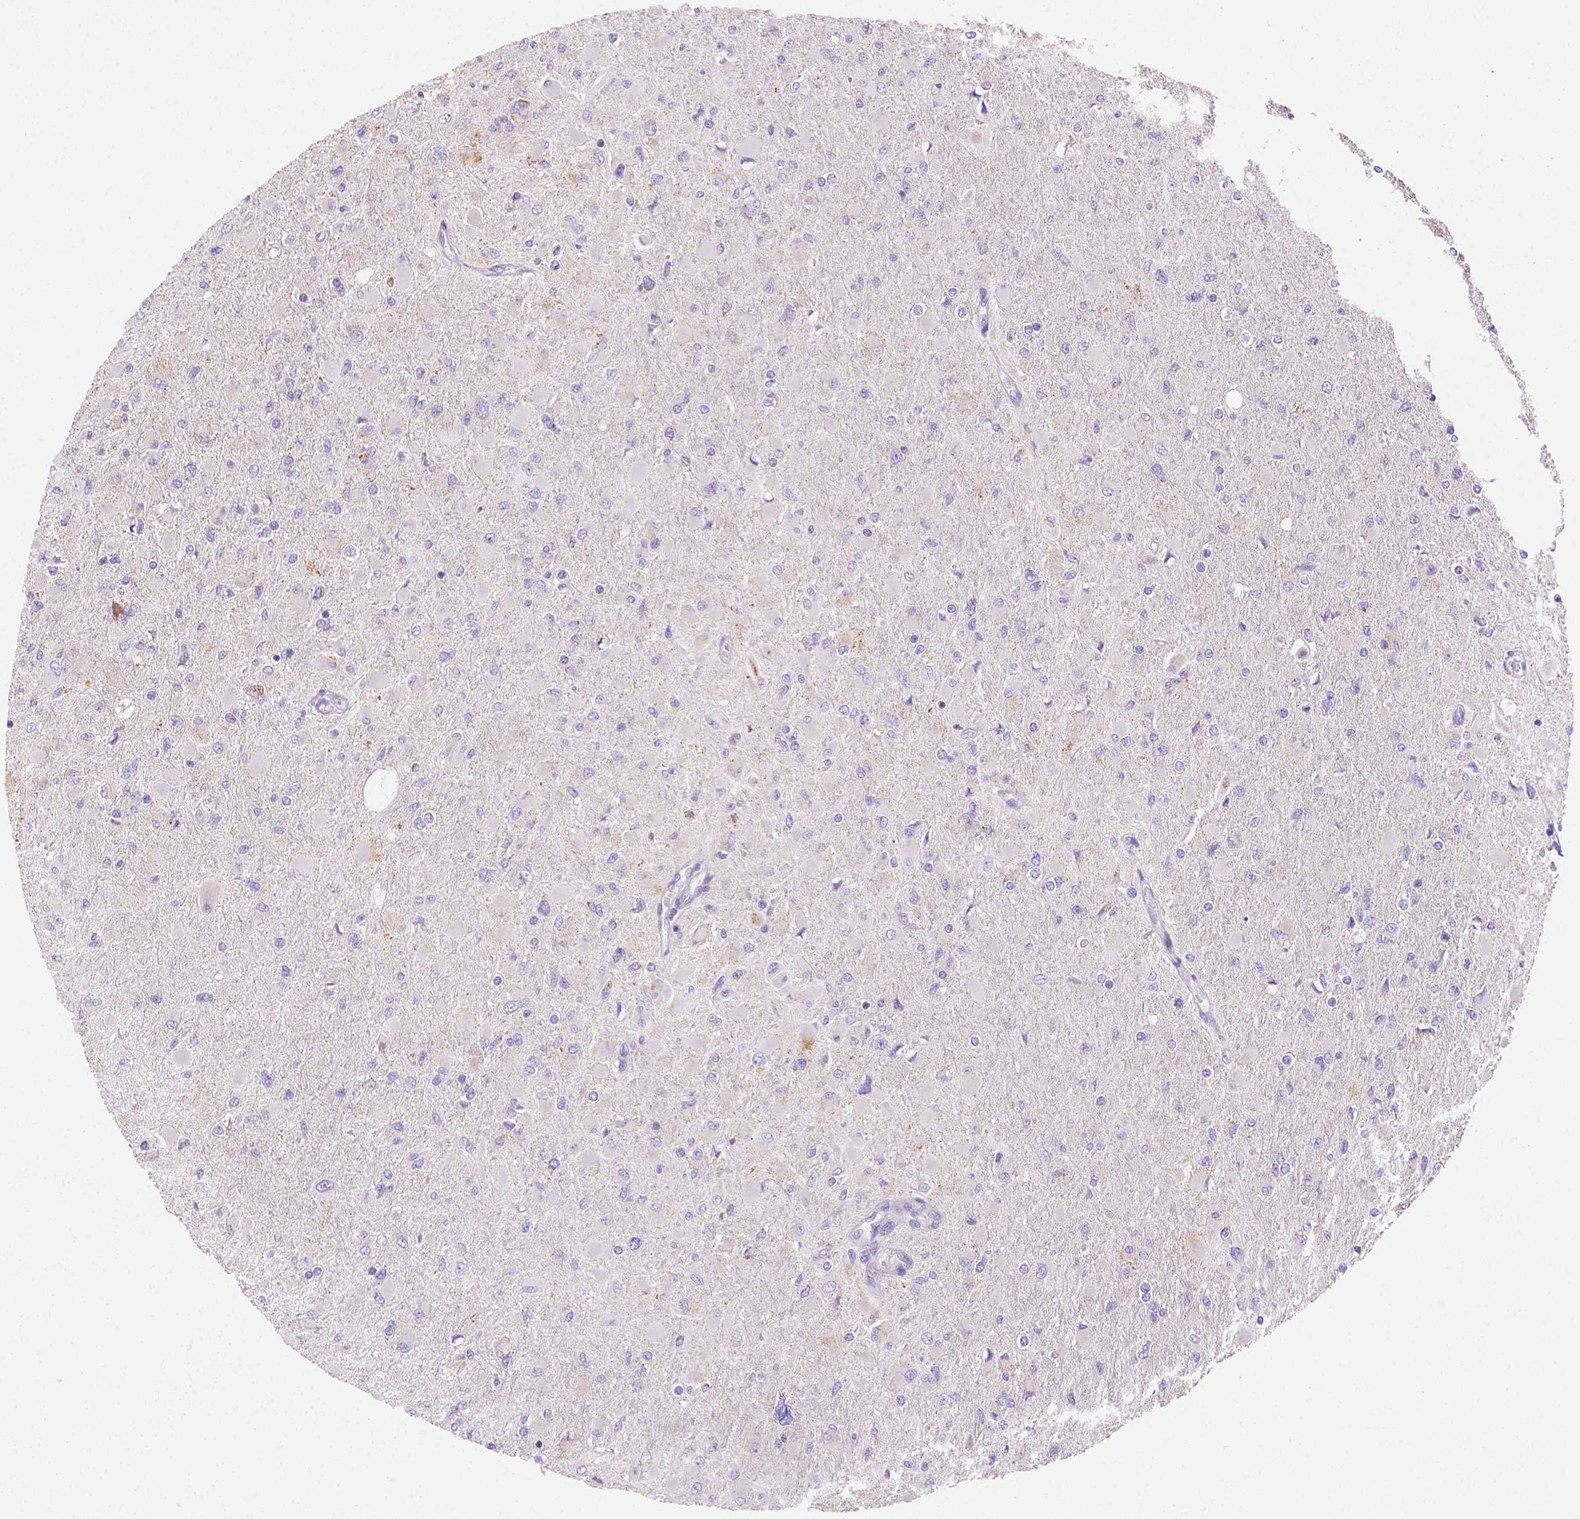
{"staining": {"intensity": "negative", "quantity": "none", "location": "none"}, "tissue": "glioma", "cell_type": "Tumor cells", "image_type": "cancer", "snomed": [{"axis": "morphology", "description": "Glioma, malignant, High grade"}, {"axis": "topography", "description": "Cerebral cortex"}], "caption": "The photomicrograph shows no staining of tumor cells in glioma. Nuclei are stained in blue.", "gene": "SGTB", "patient": {"sex": "female", "age": 36}}